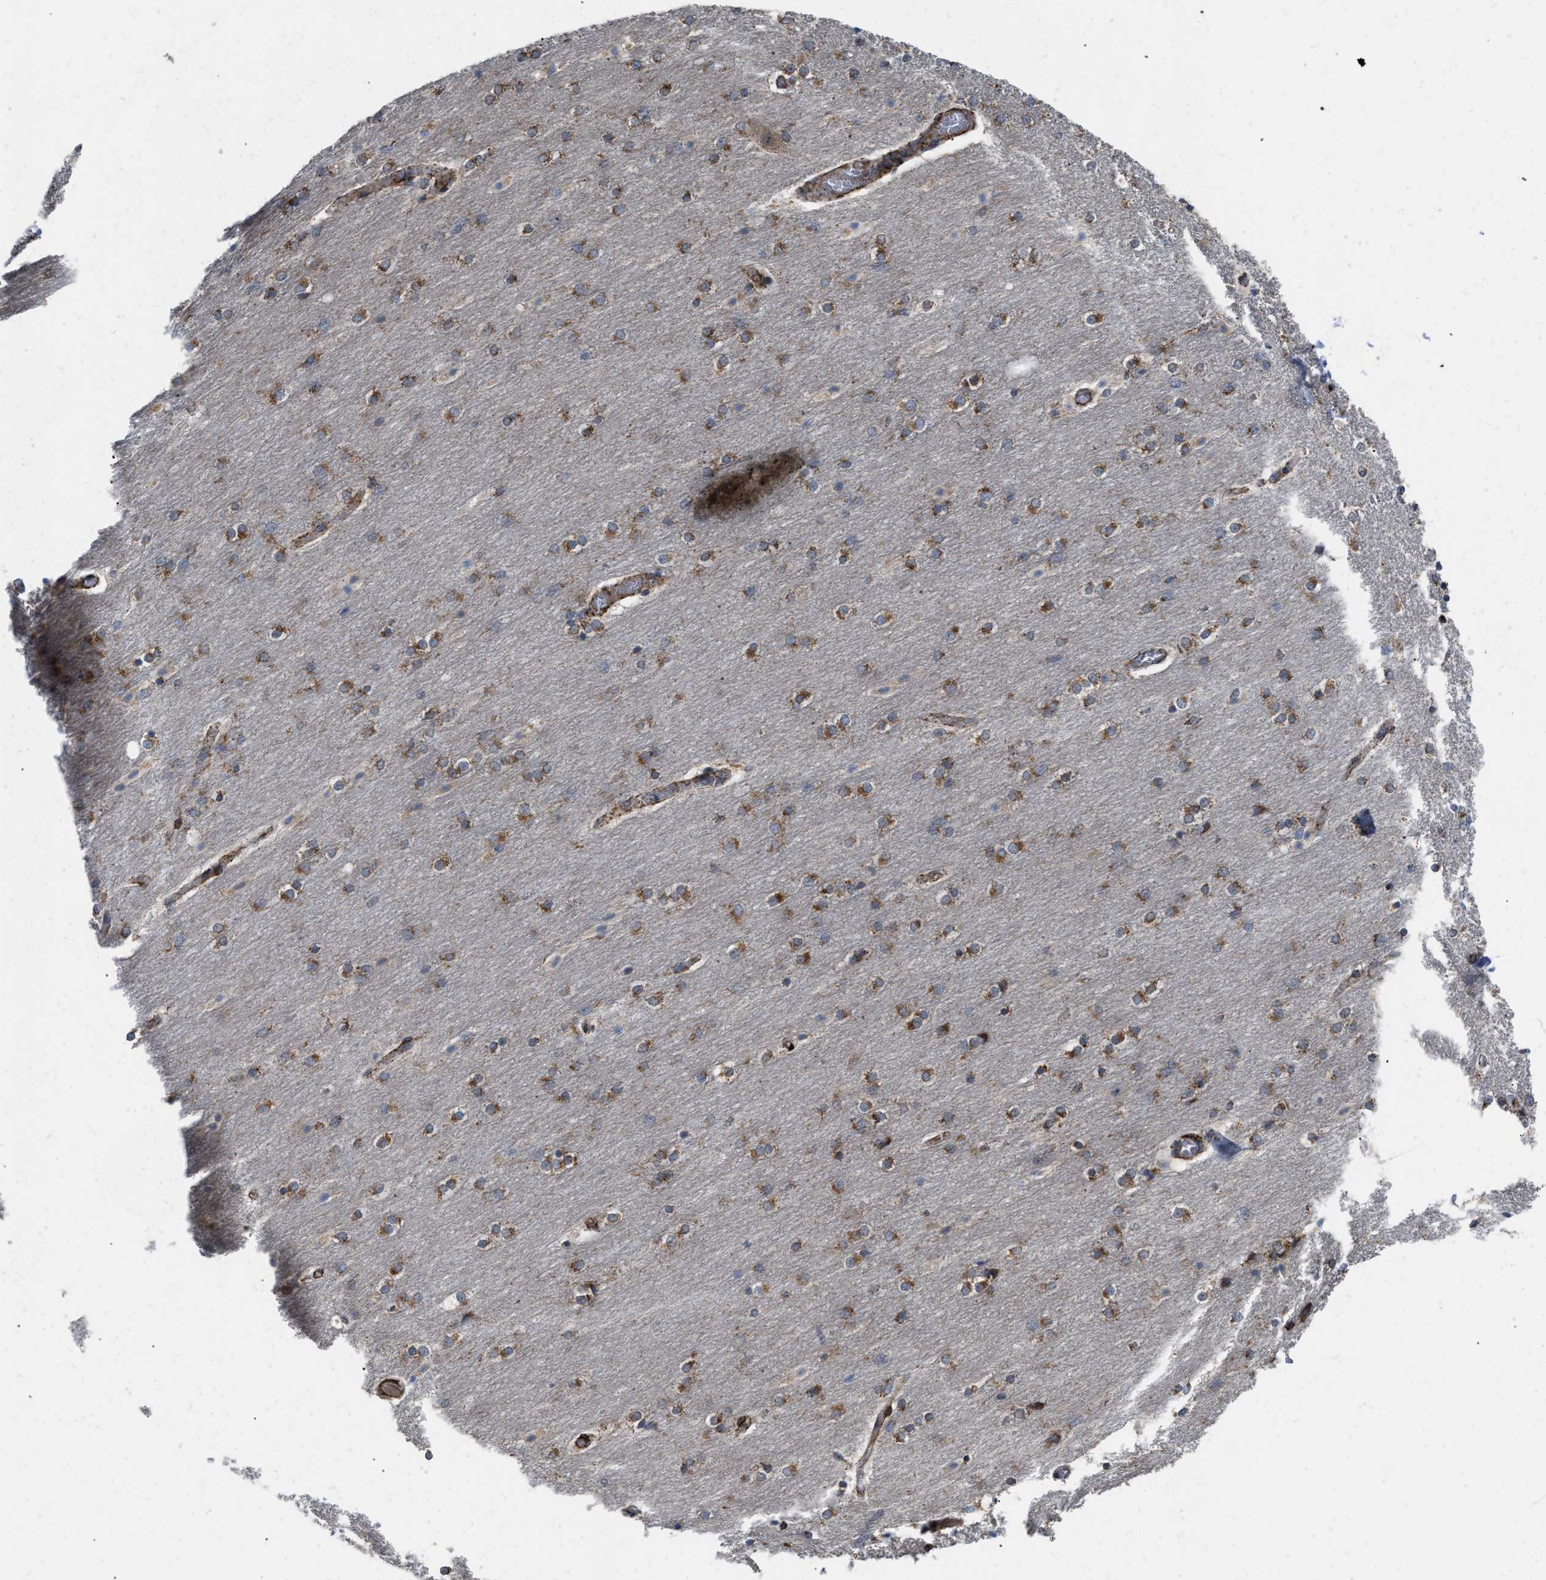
{"staining": {"intensity": "moderate", "quantity": "25%-75%", "location": "cytoplasmic/membranous"}, "tissue": "cerebellum", "cell_type": "Cells in granular layer", "image_type": "normal", "snomed": [{"axis": "morphology", "description": "Normal tissue, NOS"}, {"axis": "topography", "description": "Cerebellum"}], "caption": "Immunohistochemistry of benign cerebellum demonstrates medium levels of moderate cytoplasmic/membranous expression in approximately 25%-75% of cells in granular layer. (Brightfield microscopy of DAB IHC at high magnification).", "gene": "AKAP1", "patient": {"sex": "female", "age": 54}}